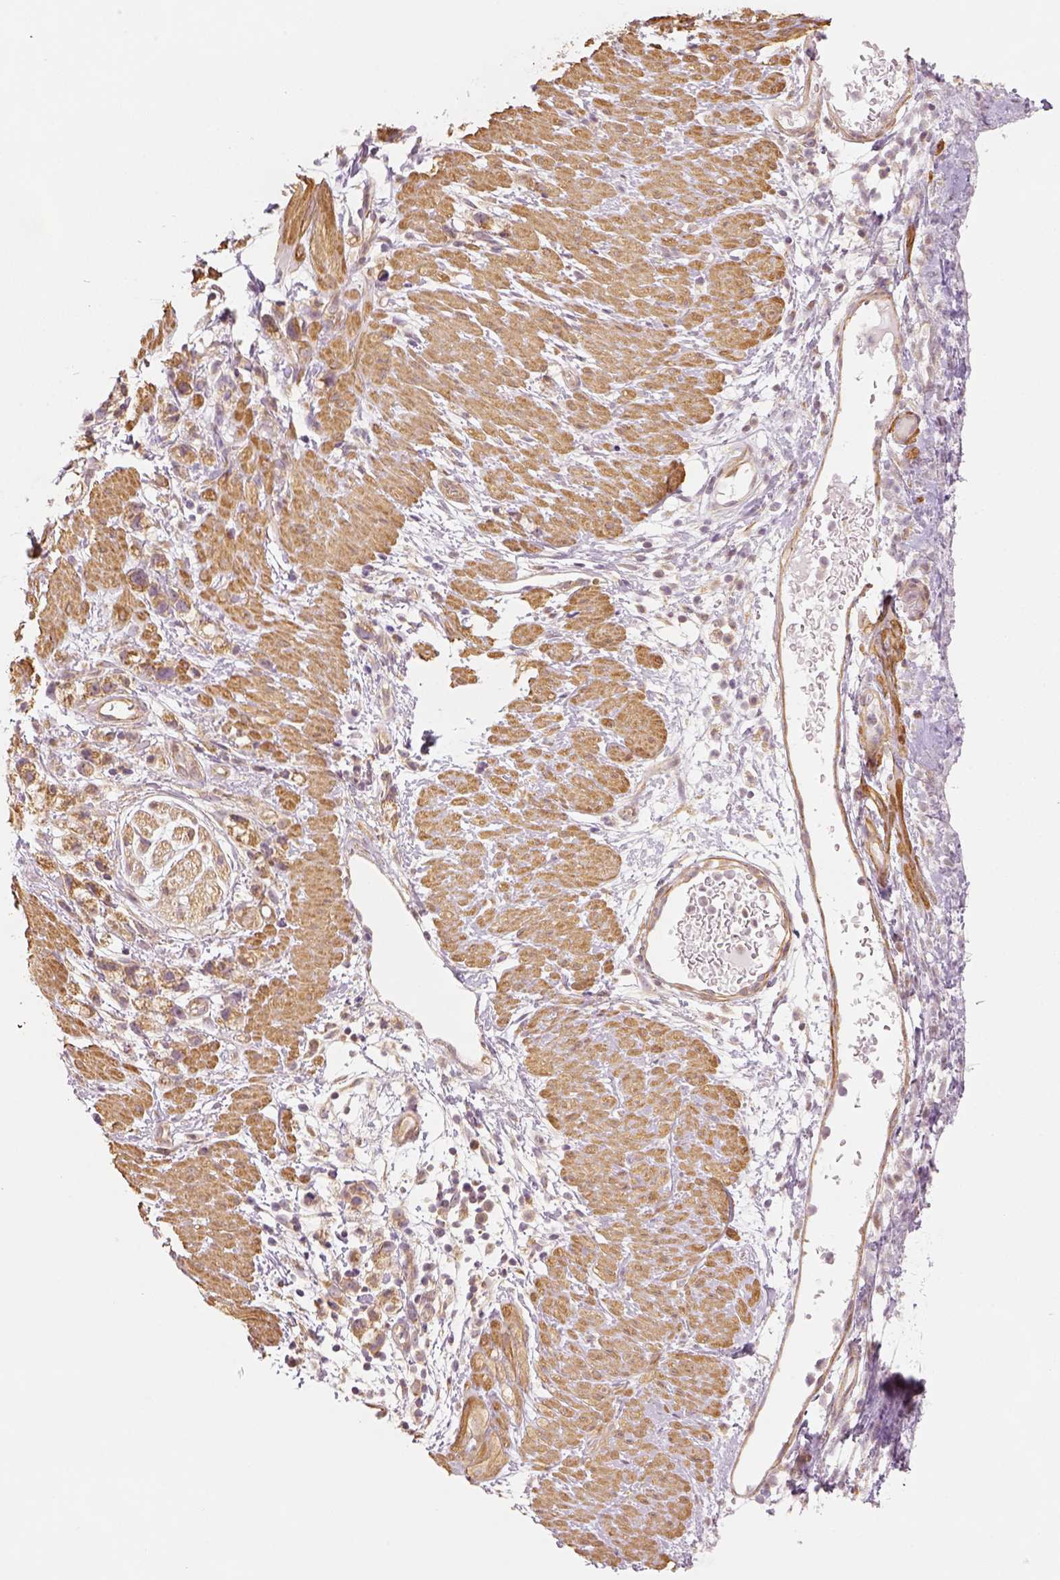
{"staining": {"intensity": "weak", "quantity": ">75%", "location": "cytoplasmic/membranous"}, "tissue": "stomach cancer", "cell_type": "Tumor cells", "image_type": "cancer", "snomed": [{"axis": "morphology", "description": "Adenocarcinoma, NOS"}, {"axis": "topography", "description": "Stomach"}], "caption": "Adenocarcinoma (stomach) stained for a protein (brown) shows weak cytoplasmic/membranous positive expression in approximately >75% of tumor cells.", "gene": "PAIP1", "patient": {"sex": "female", "age": 59}}